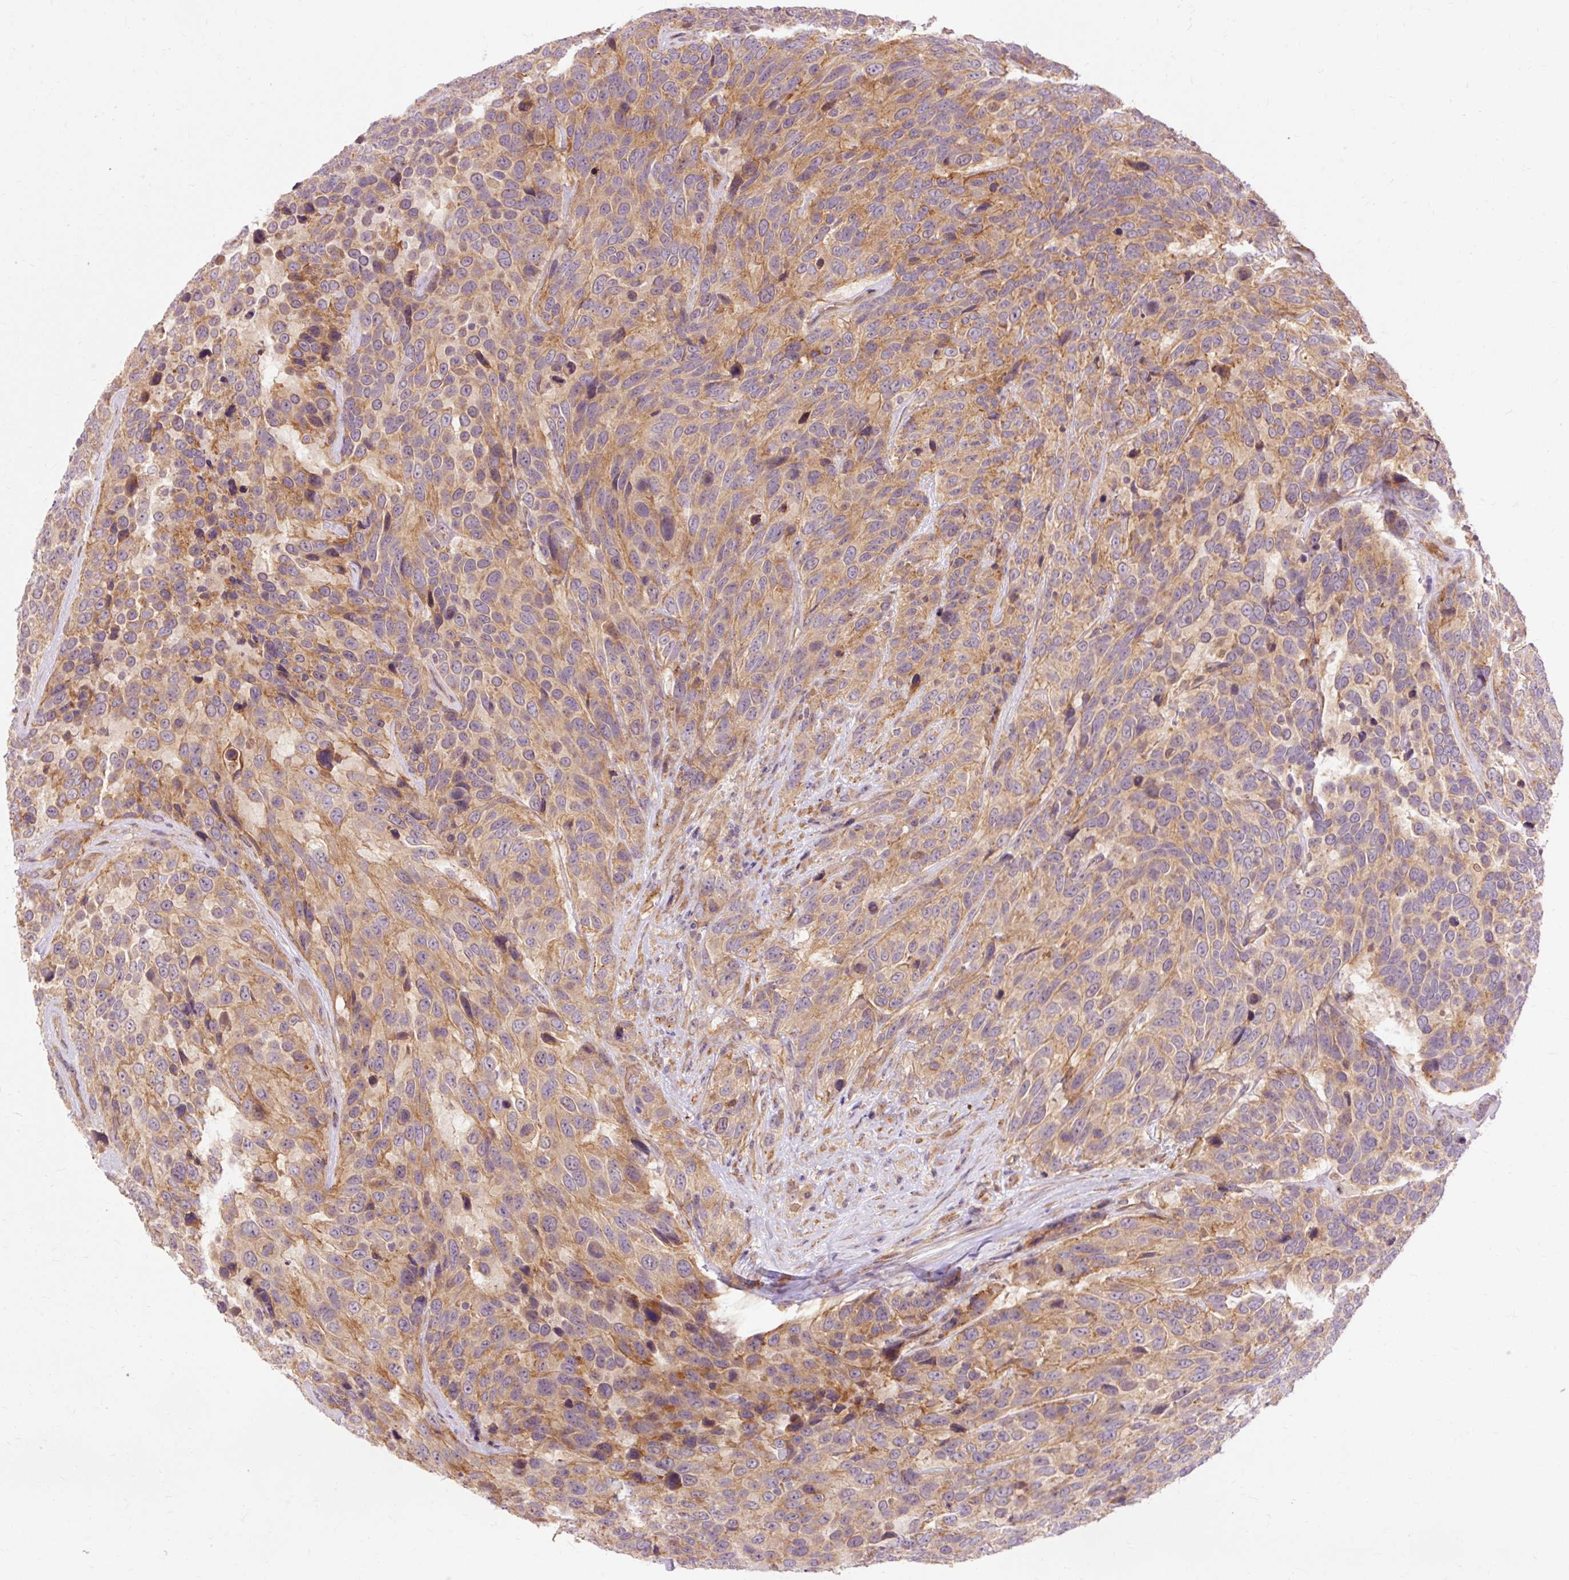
{"staining": {"intensity": "moderate", "quantity": ">75%", "location": "cytoplasmic/membranous"}, "tissue": "urothelial cancer", "cell_type": "Tumor cells", "image_type": "cancer", "snomed": [{"axis": "morphology", "description": "Urothelial carcinoma, High grade"}, {"axis": "topography", "description": "Urinary bladder"}], "caption": "A brown stain labels moderate cytoplasmic/membranous positivity of a protein in urothelial cancer tumor cells.", "gene": "RIPOR3", "patient": {"sex": "female", "age": 70}}